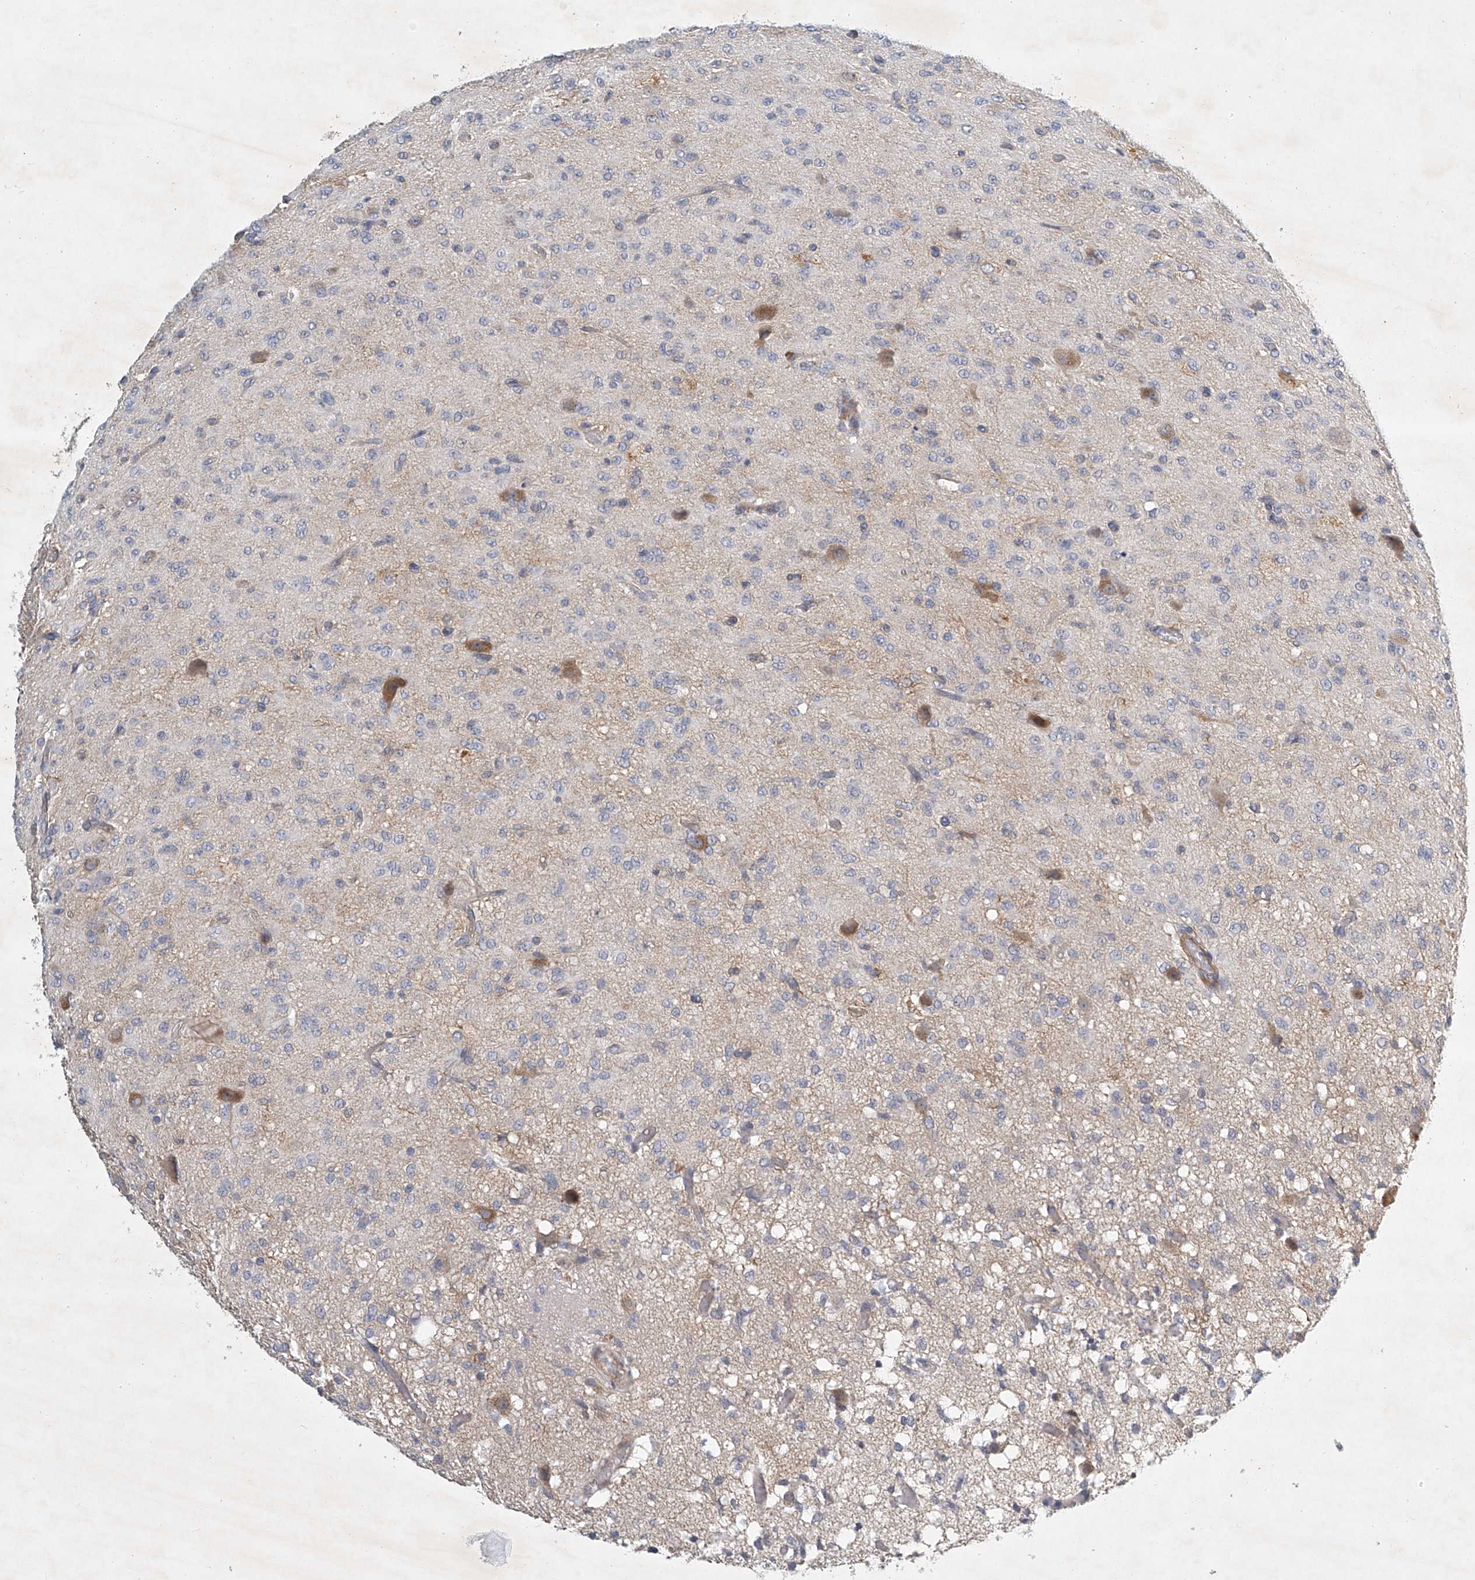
{"staining": {"intensity": "moderate", "quantity": "<25%", "location": "cytoplasmic/membranous"}, "tissue": "glioma", "cell_type": "Tumor cells", "image_type": "cancer", "snomed": [{"axis": "morphology", "description": "Glioma, malignant, High grade"}, {"axis": "topography", "description": "Brain"}], "caption": "An image of human malignant glioma (high-grade) stained for a protein demonstrates moderate cytoplasmic/membranous brown staining in tumor cells.", "gene": "CARMIL1", "patient": {"sex": "female", "age": 59}}